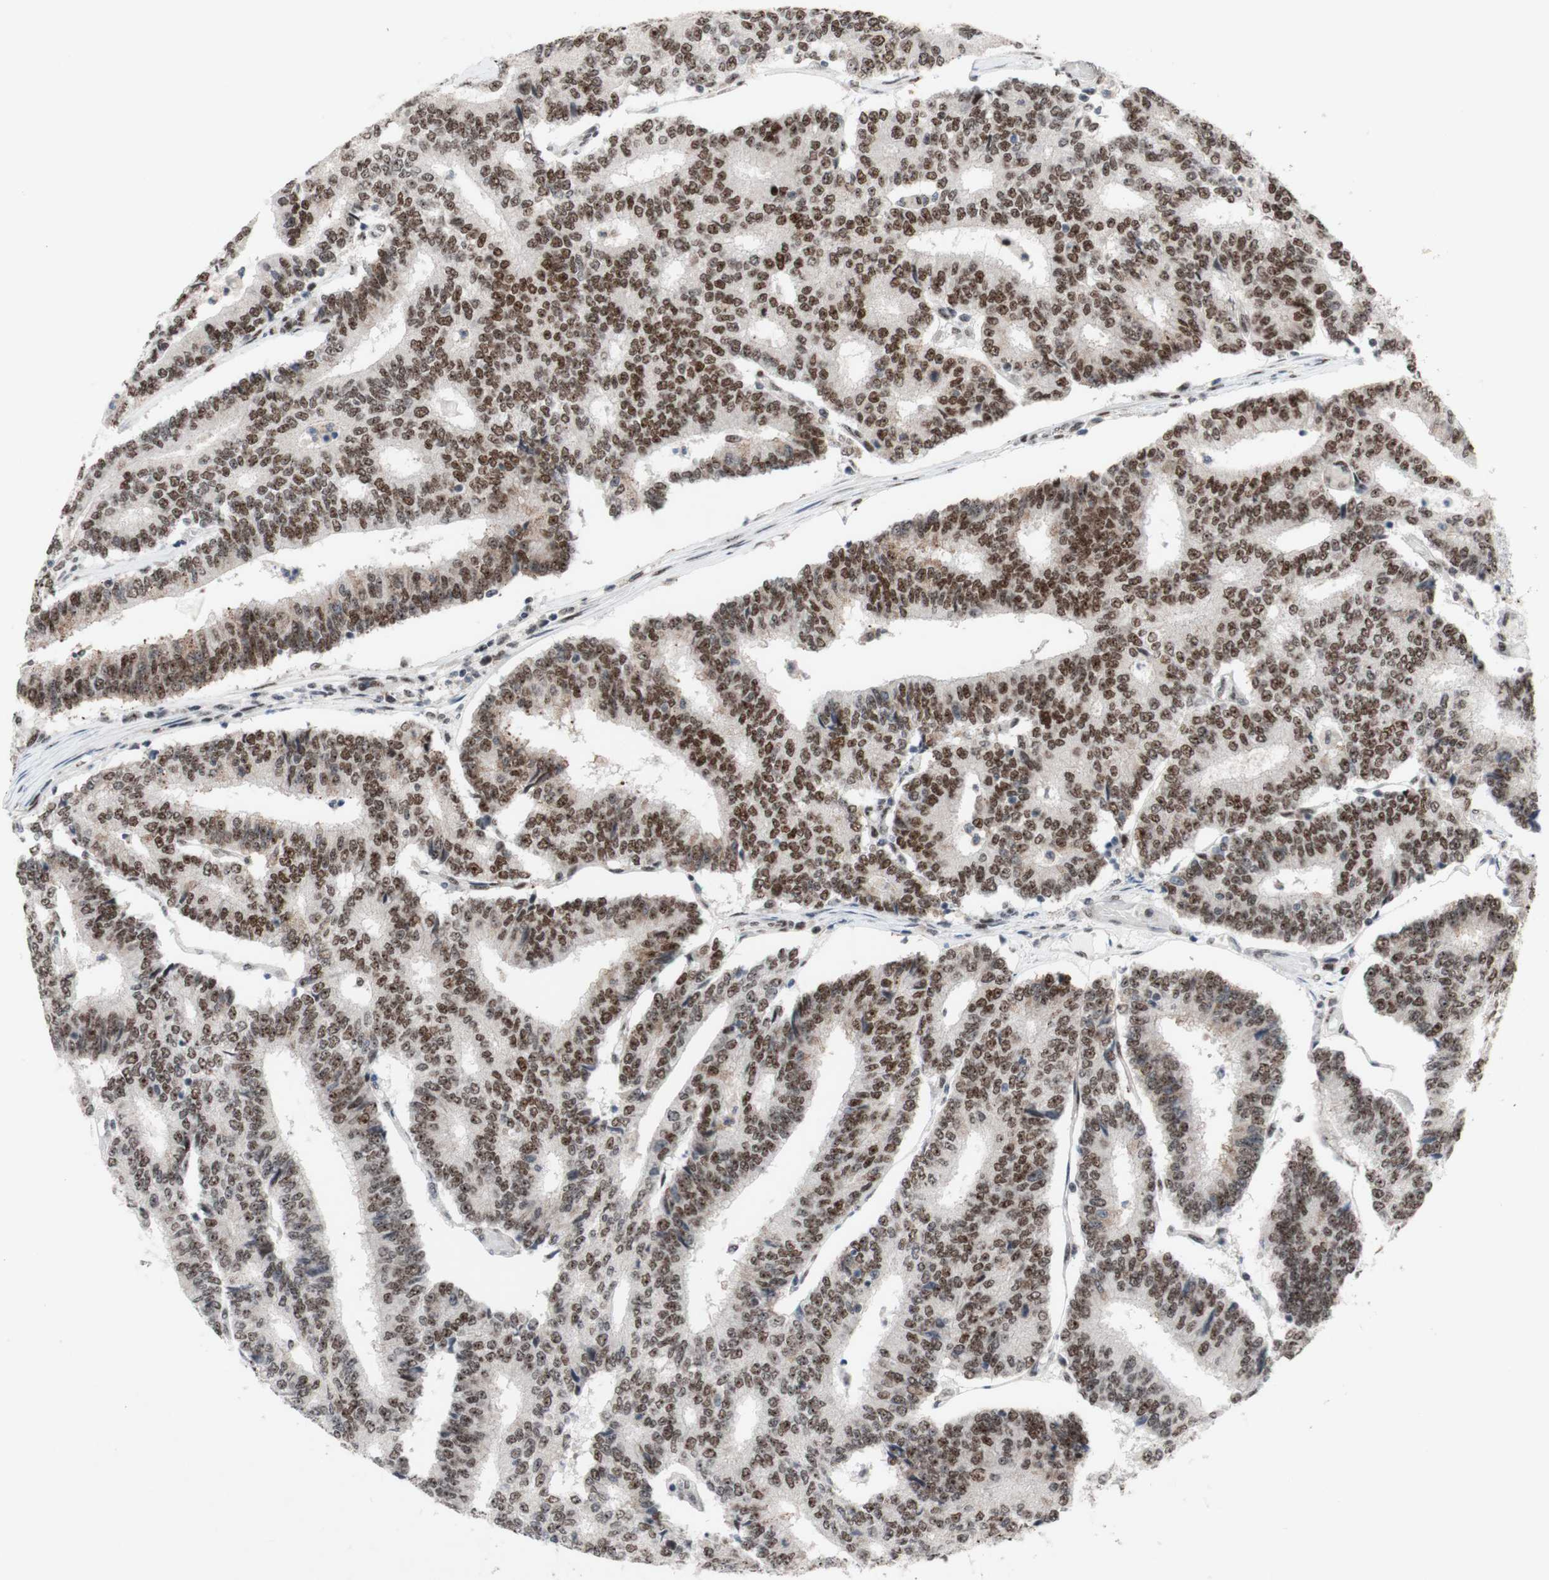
{"staining": {"intensity": "moderate", "quantity": ">75%", "location": "nuclear"}, "tissue": "prostate cancer", "cell_type": "Tumor cells", "image_type": "cancer", "snomed": [{"axis": "morphology", "description": "Normal tissue, NOS"}, {"axis": "morphology", "description": "Adenocarcinoma, High grade"}, {"axis": "topography", "description": "Prostate"}, {"axis": "topography", "description": "Seminal veicle"}], "caption": "Immunohistochemistry (IHC) (DAB) staining of prostate cancer (adenocarcinoma (high-grade)) exhibits moderate nuclear protein staining in about >75% of tumor cells.", "gene": "POLR1A", "patient": {"sex": "male", "age": 55}}